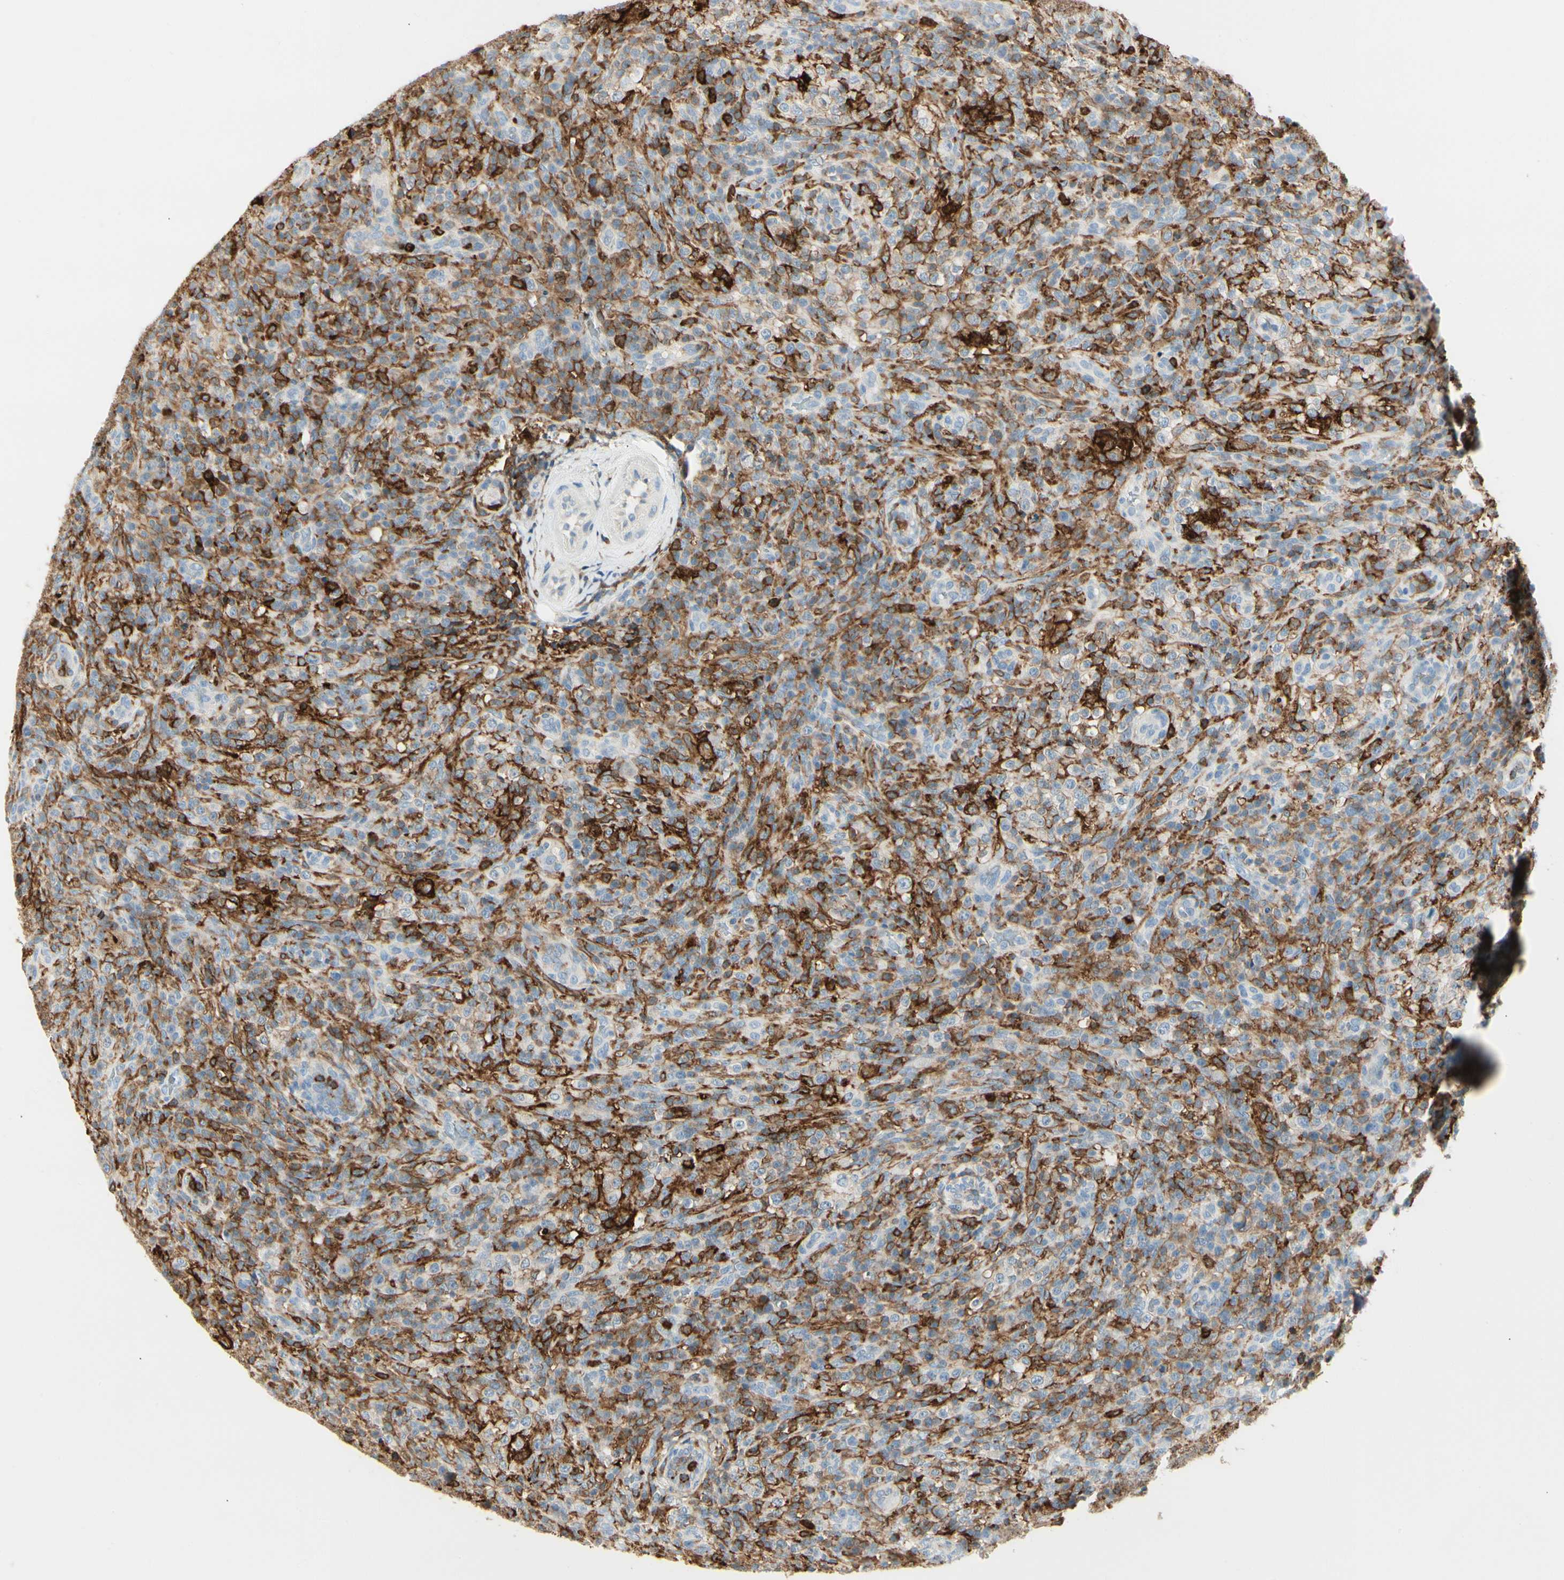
{"staining": {"intensity": "strong", "quantity": "25%-75%", "location": "cytoplasmic/membranous"}, "tissue": "lymphoma", "cell_type": "Tumor cells", "image_type": "cancer", "snomed": [{"axis": "morphology", "description": "Malignant lymphoma, non-Hodgkin's type, High grade"}, {"axis": "topography", "description": "Lymph node"}], "caption": "Malignant lymphoma, non-Hodgkin's type (high-grade) stained for a protein (brown) demonstrates strong cytoplasmic/membranous positive positivity in approximately 25%-75% of tumor cells.", "gene": "ITGB2", "patient": {"sex": "female", "age": 76}}